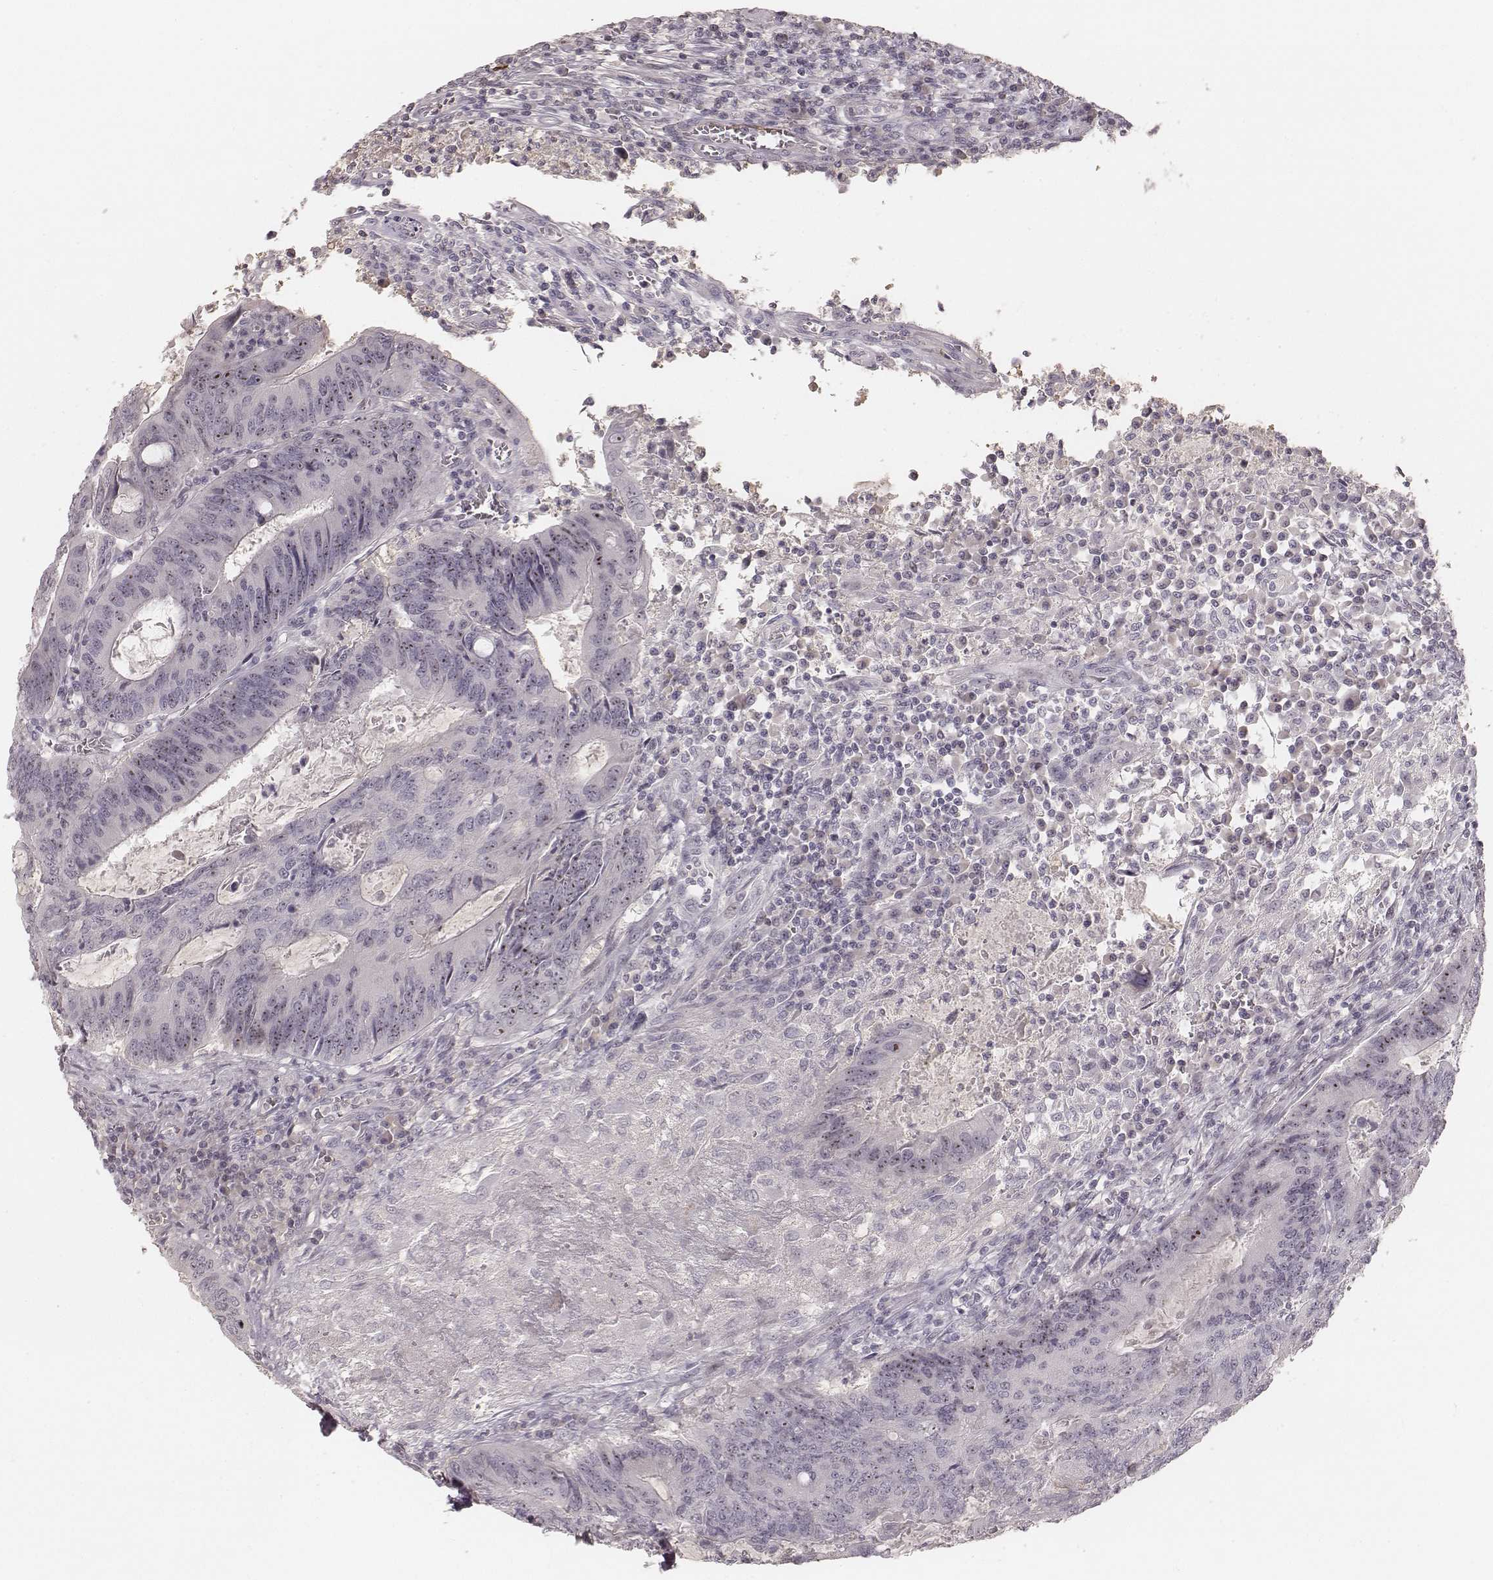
{"staining": {"intensity": "negative", "quantity": "none", "location": "none"}, "tissue": "colorectal cancer", "cell_type": "Tumor cells", "image_type": "cancer", "snomed": [{"axis": "morphology", "description": "Adenocarcinoma, NOS"}, {"axis": "topography", "description": "Colon"}], "caption": "High power microscopy photomicrograph of an IHC photomicrograph of colorectal cancer (adenocarcinoma), revealing no significant staining in tumor cells.", "gene": "MADCAM1", "patient": {"sex": "male", "age": 67}}